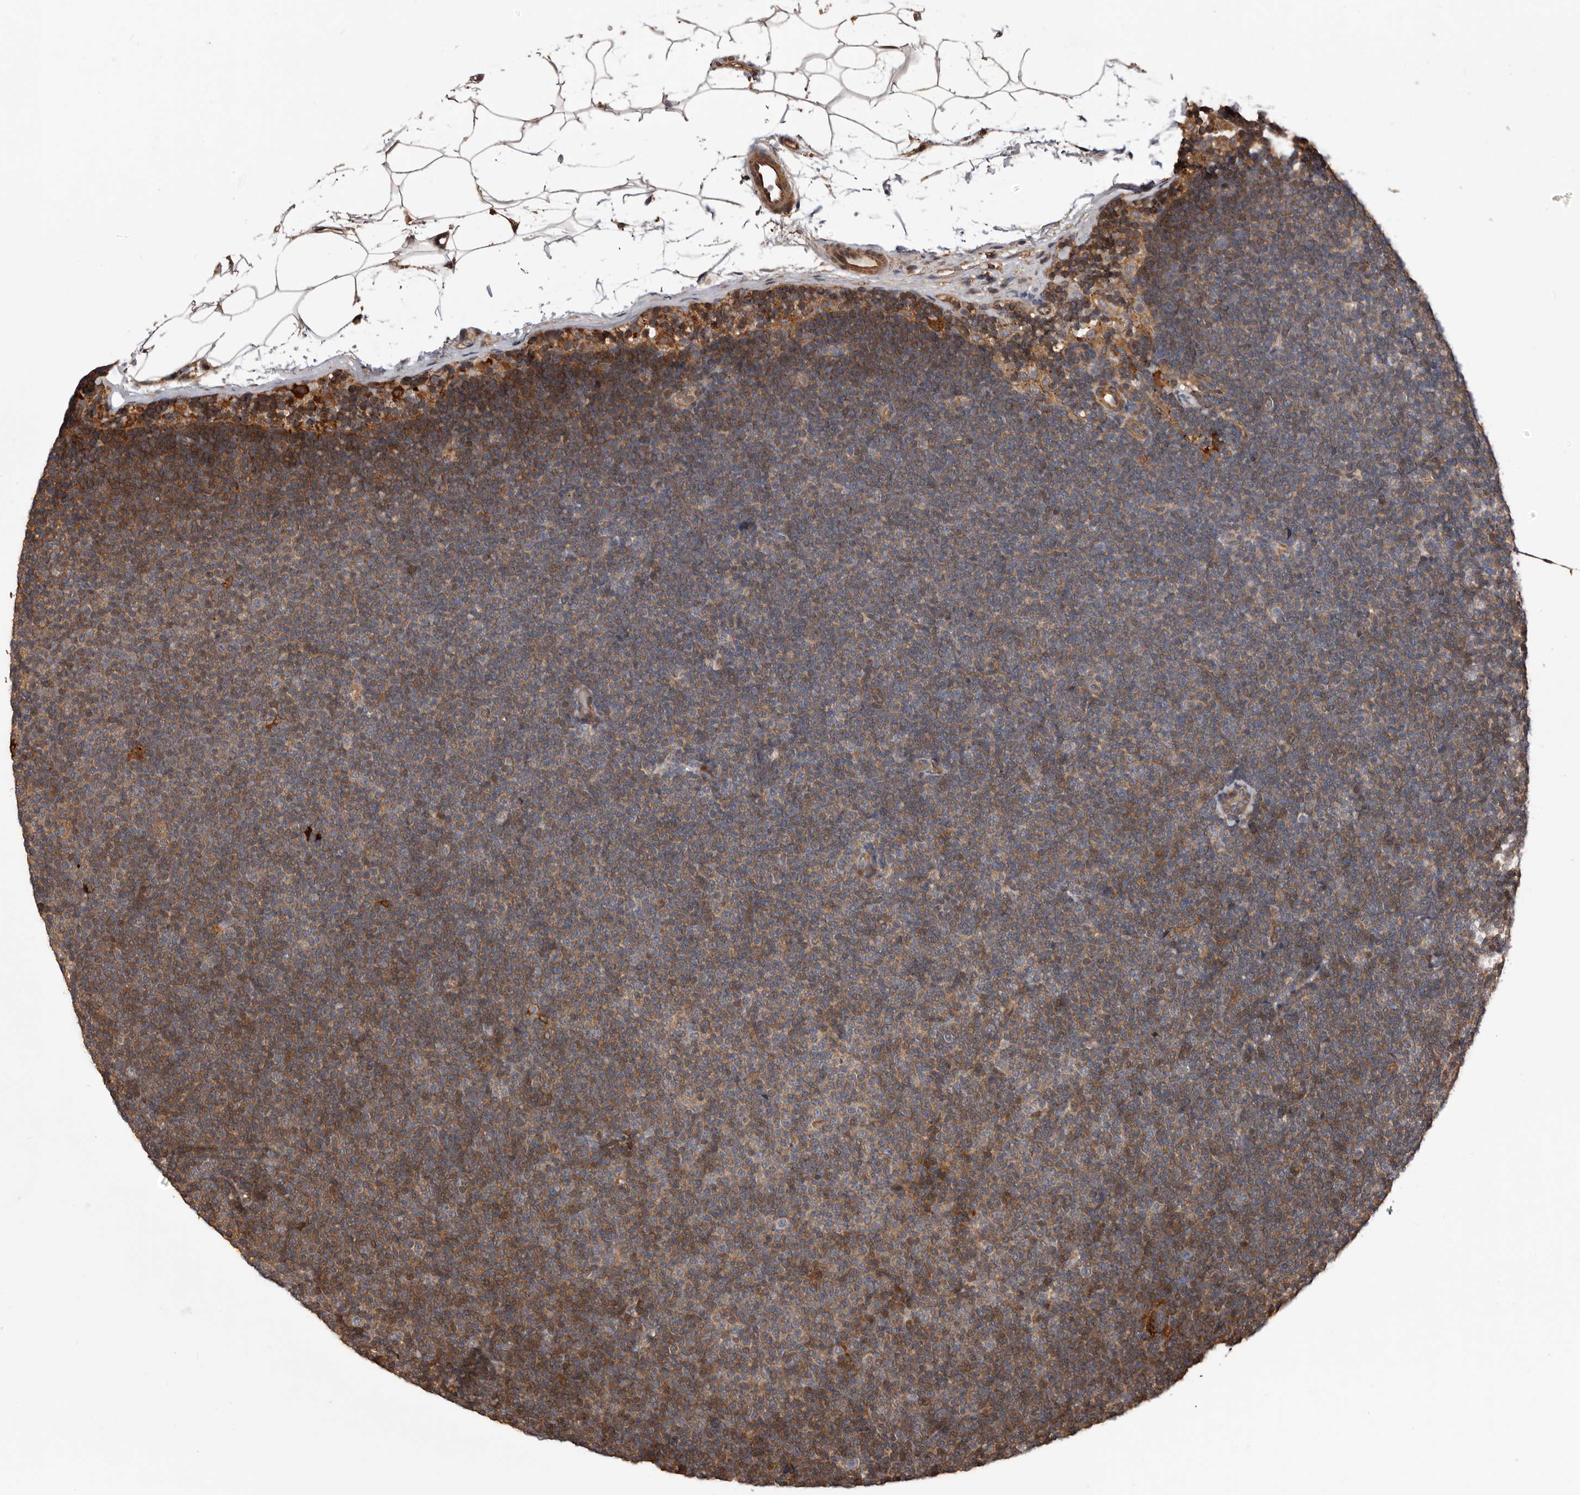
{"staining": {"intensity": "moderate", "quantity": "25%-75%", "location": "cytoplasmic/membranous"}, "tissue": "lymphoma", "cell_type": "Tumor cells", "image_type": "cancer", "snomed": [{"axis": "morphology", "description": "Malignant lymphoma, non-Hodgkin's type, Low grade"}, {"axis": "topography", "description": "Lymph node"}], "caption": "Protein analysis of low-grade malignant lymphoma, non-Hodgkin's type tissue demonstrates moderate cytoplasmic/membranous staining in approximately 25%-75% of tumor cells.", "gene": "ADAMTS2", "patient": {"sex": "female", "age": 53}}